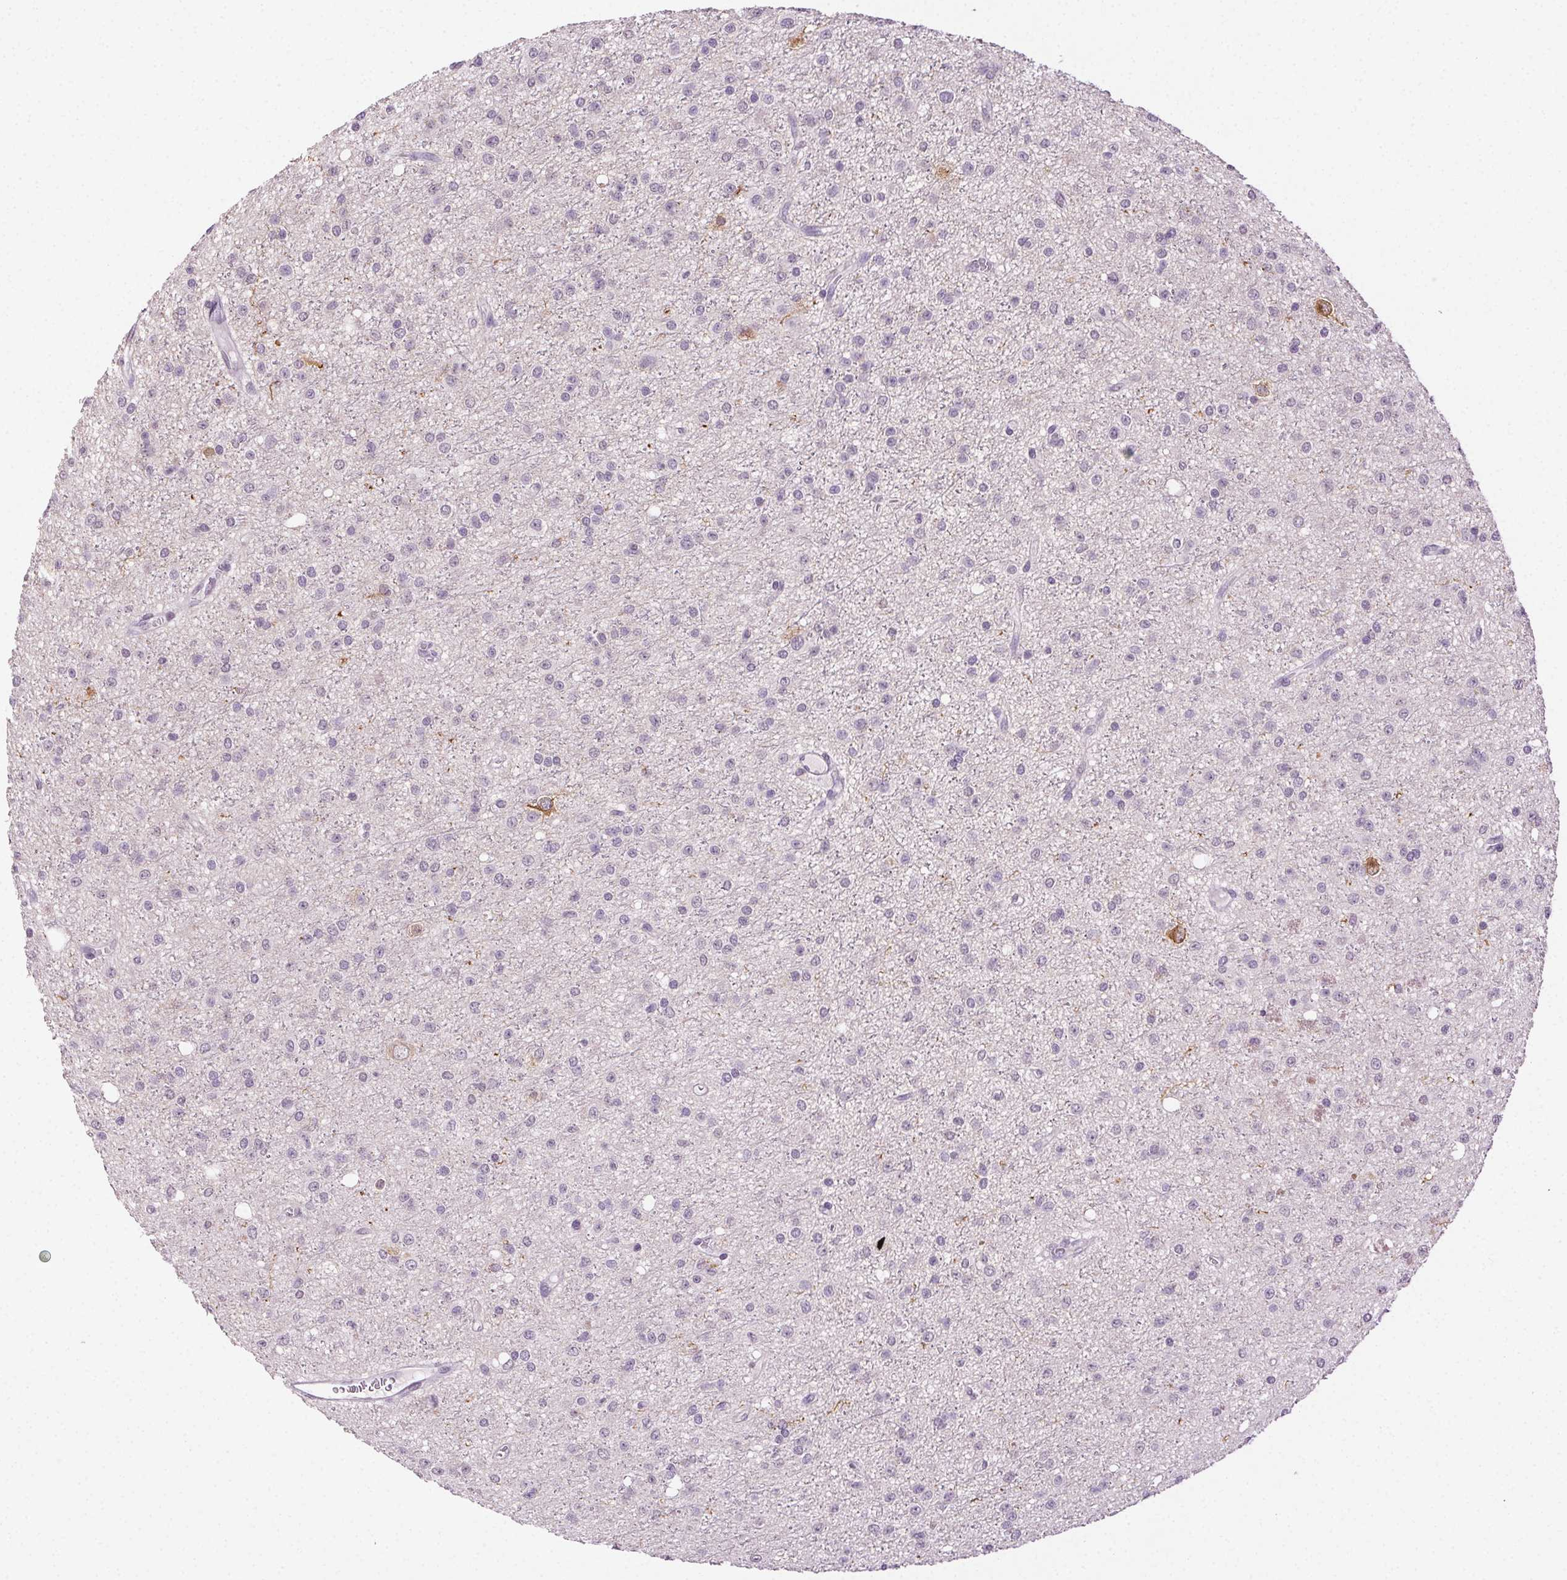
{"staining": {"intensity": "negative", "quantity": "none", "location": "none"}, "tissue": "glioma", "cell_type": "Tumor cells", "image_type": "cancer", "snomed": [{"axis": "morphology", "description": "Glioma, malignant, Low grade"}, {"axis": "topography", "description": "Brain"}], "caption": "DAB (3,3'-diaminobenzidine) immunohistochemical staining of malignant glioma (low-grade) shows no significant positivity in tumor cells.", "gene": "CLDN10", "patient": {"sex": "male", "age": 27}}